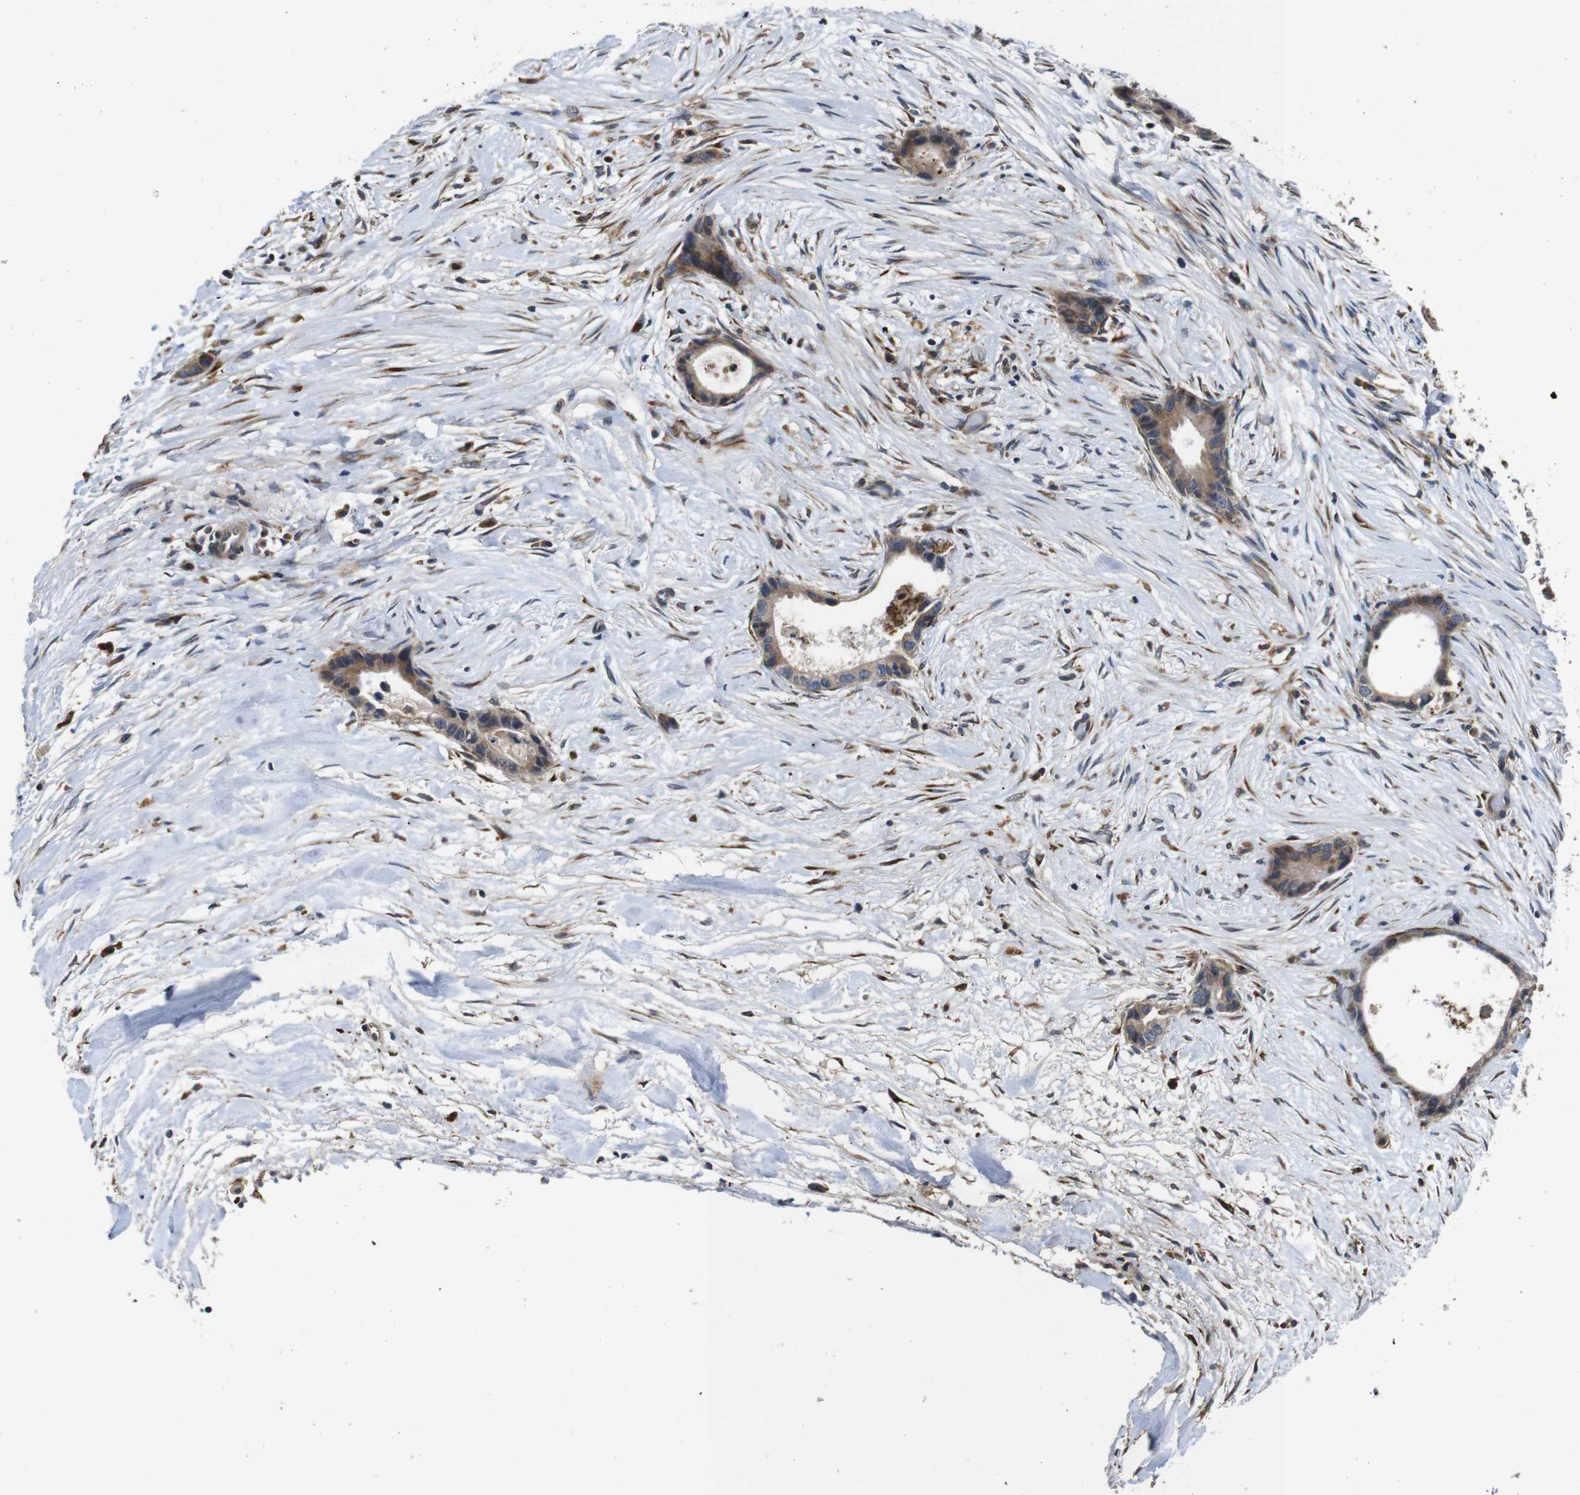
{"staining": {"intensity": "moderate", "quantity": ">75%", "location": "cytoplasmic/membranous"}, "tissue": "liver cancer", "cell_type": "Tumor cells", "image_type": "cancer", "snomed": [{"axis": "morphology", "description": "Cholangiocarcinoma"}, {"axis": "topography", "description": "Liver"}], "caption": "Cholangiocarcinoma (liver) stained with immunohistochemistry demonstrates moderate cytoplasmic/membranous staining in about >75% of tumor cells.", "gene": "ARHGAP24", "patient": {"sex": "female", "age": 55}}